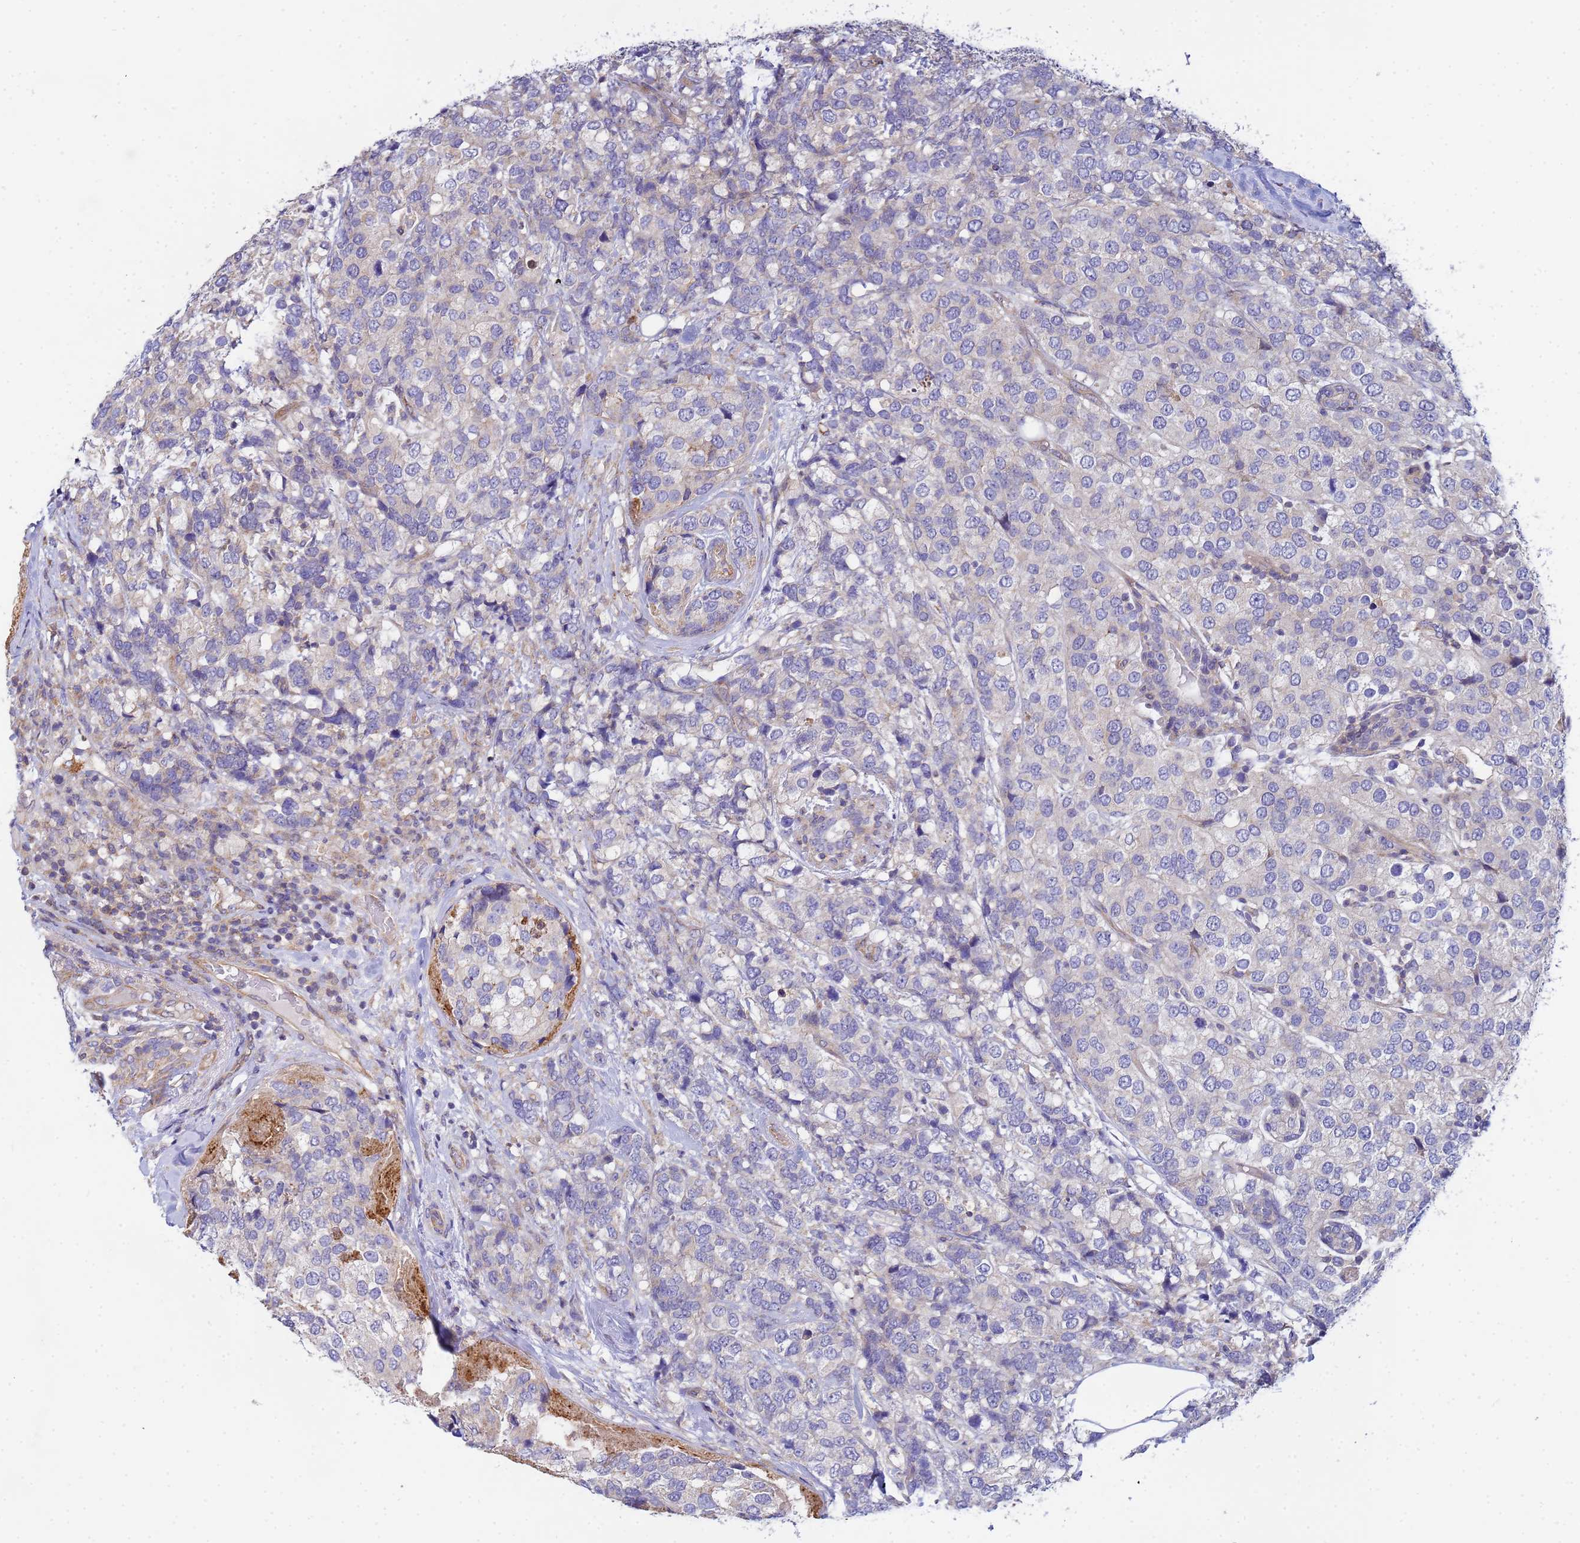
{"staining": {"intensity": "negative", "quantity": "none", "location": "none"}, "tissue": "breast cancer", "cell_type": "Tumor cells", "image_type": "cancer", "snomed": [{"axis": "morphology", "description": "Lobular carcinoma"}, {"axis": "topography", "description": "Breast"}], "caption": "This is an IHC photomicrograph of human breast lobular carcinoma. There is no staining in tumor cells.", "gene": "CDC34", "patient": {"sex": "female", "age": 59}}